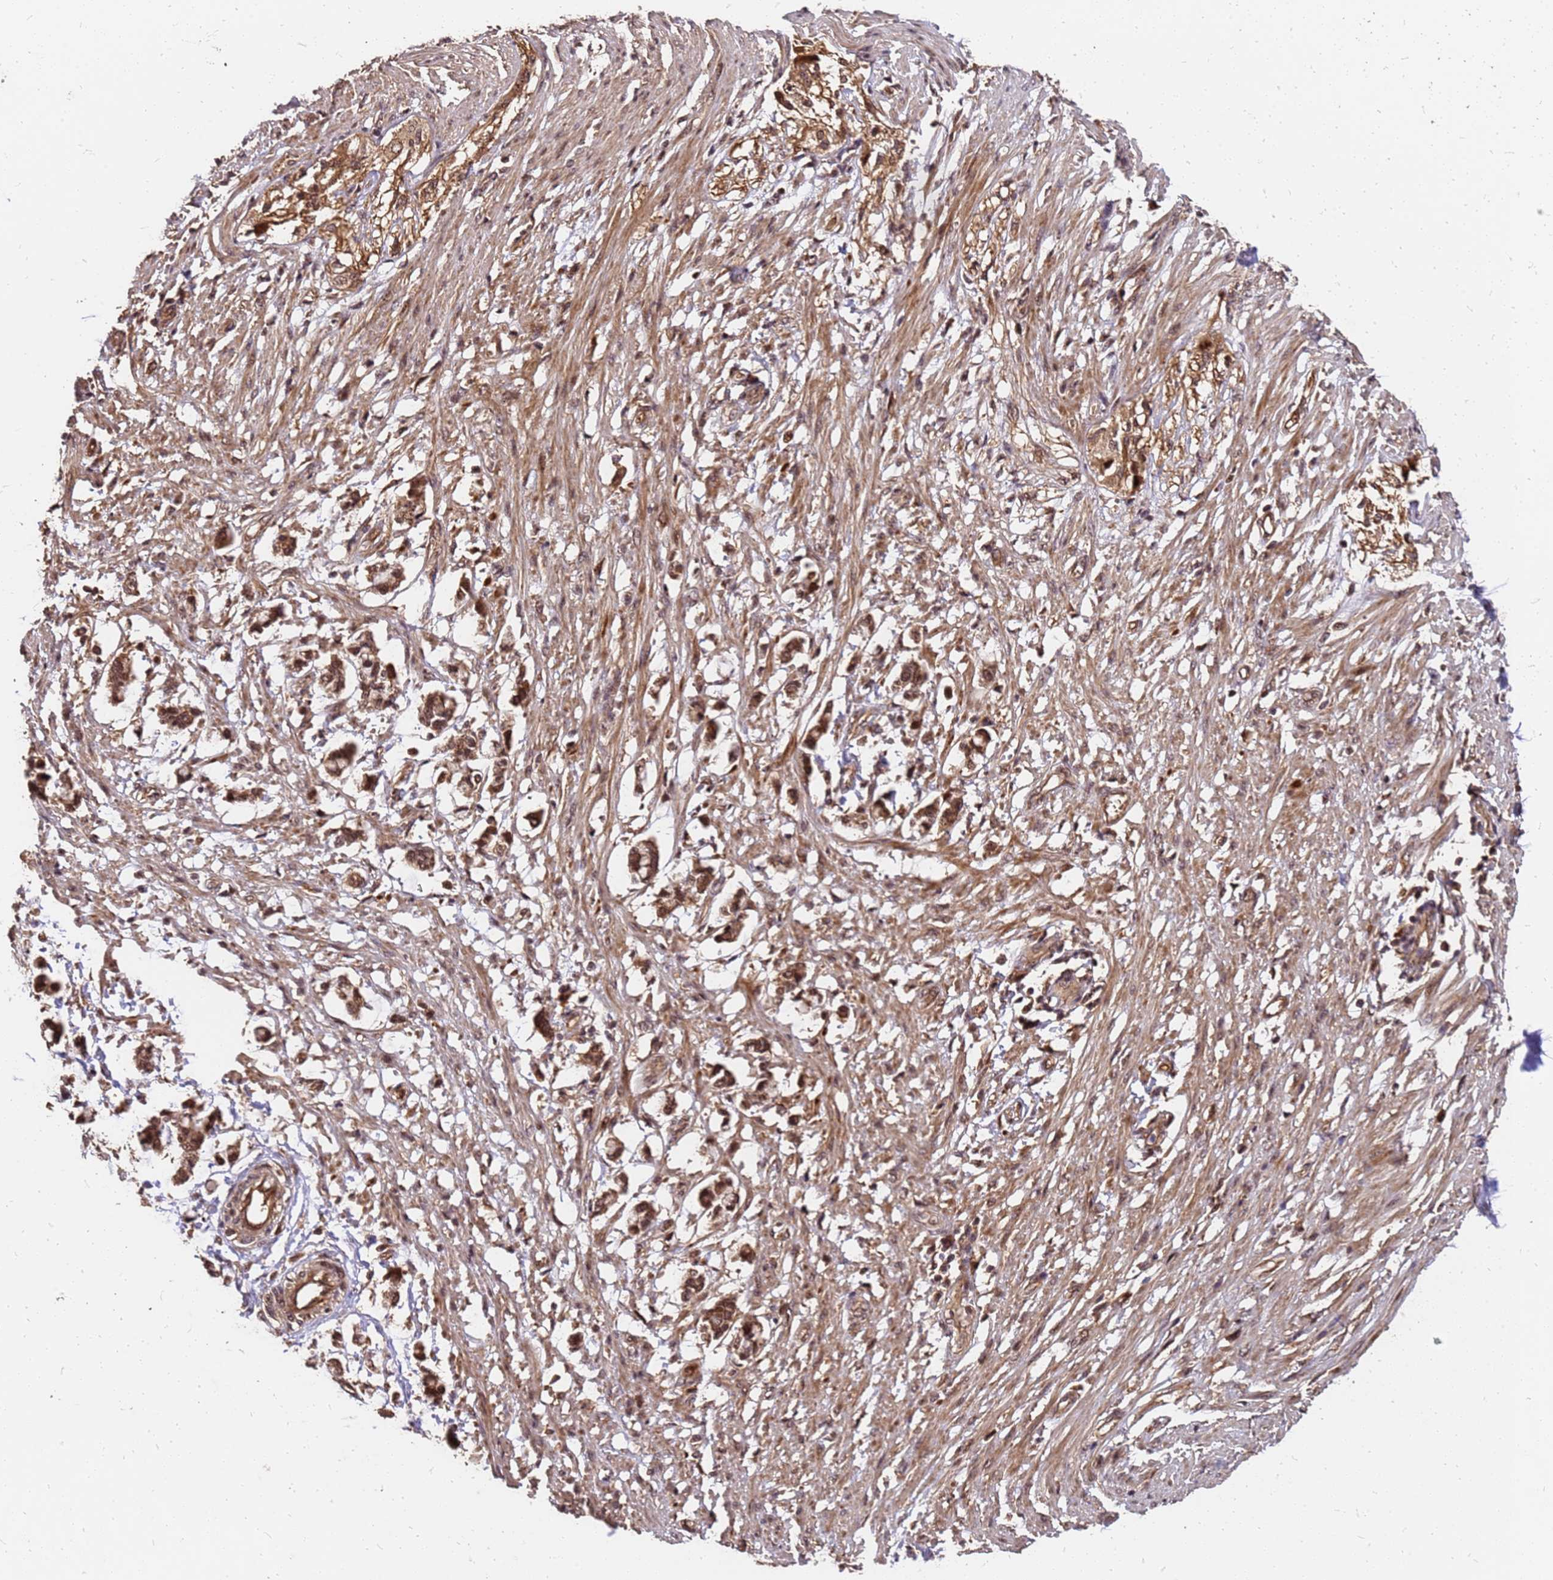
{"staining": {"intensity": "moderate", "quantity": ">75%", "location": "cytoplasmic/membranous,nuclear"}, "tissue": "smooth muscle", "cell_type": "Smooth muscle cells", "image_type": "normal", "snomed": [{"axis": "morphology", "description": "Normal tissue, NOS"}, {"axis": "morphology", "description": "Adenocarcinoma, NOS"}, {"axis": "topography", "description": "Colon"}, {"axis": "topography", "description": "Peripheral nerve tissue"}], "caption": "Protein expression analysis of normal human smooth muscle reveals moderate cytoplasmic/membranous,nuclear positivity in approximately >75% of smooth muscle cells. (brown staining indicates protein expression, while blue staining denotes nuclei).", "gene": "GPATCH8", "patient": {"sex": "male", "age": 14}}